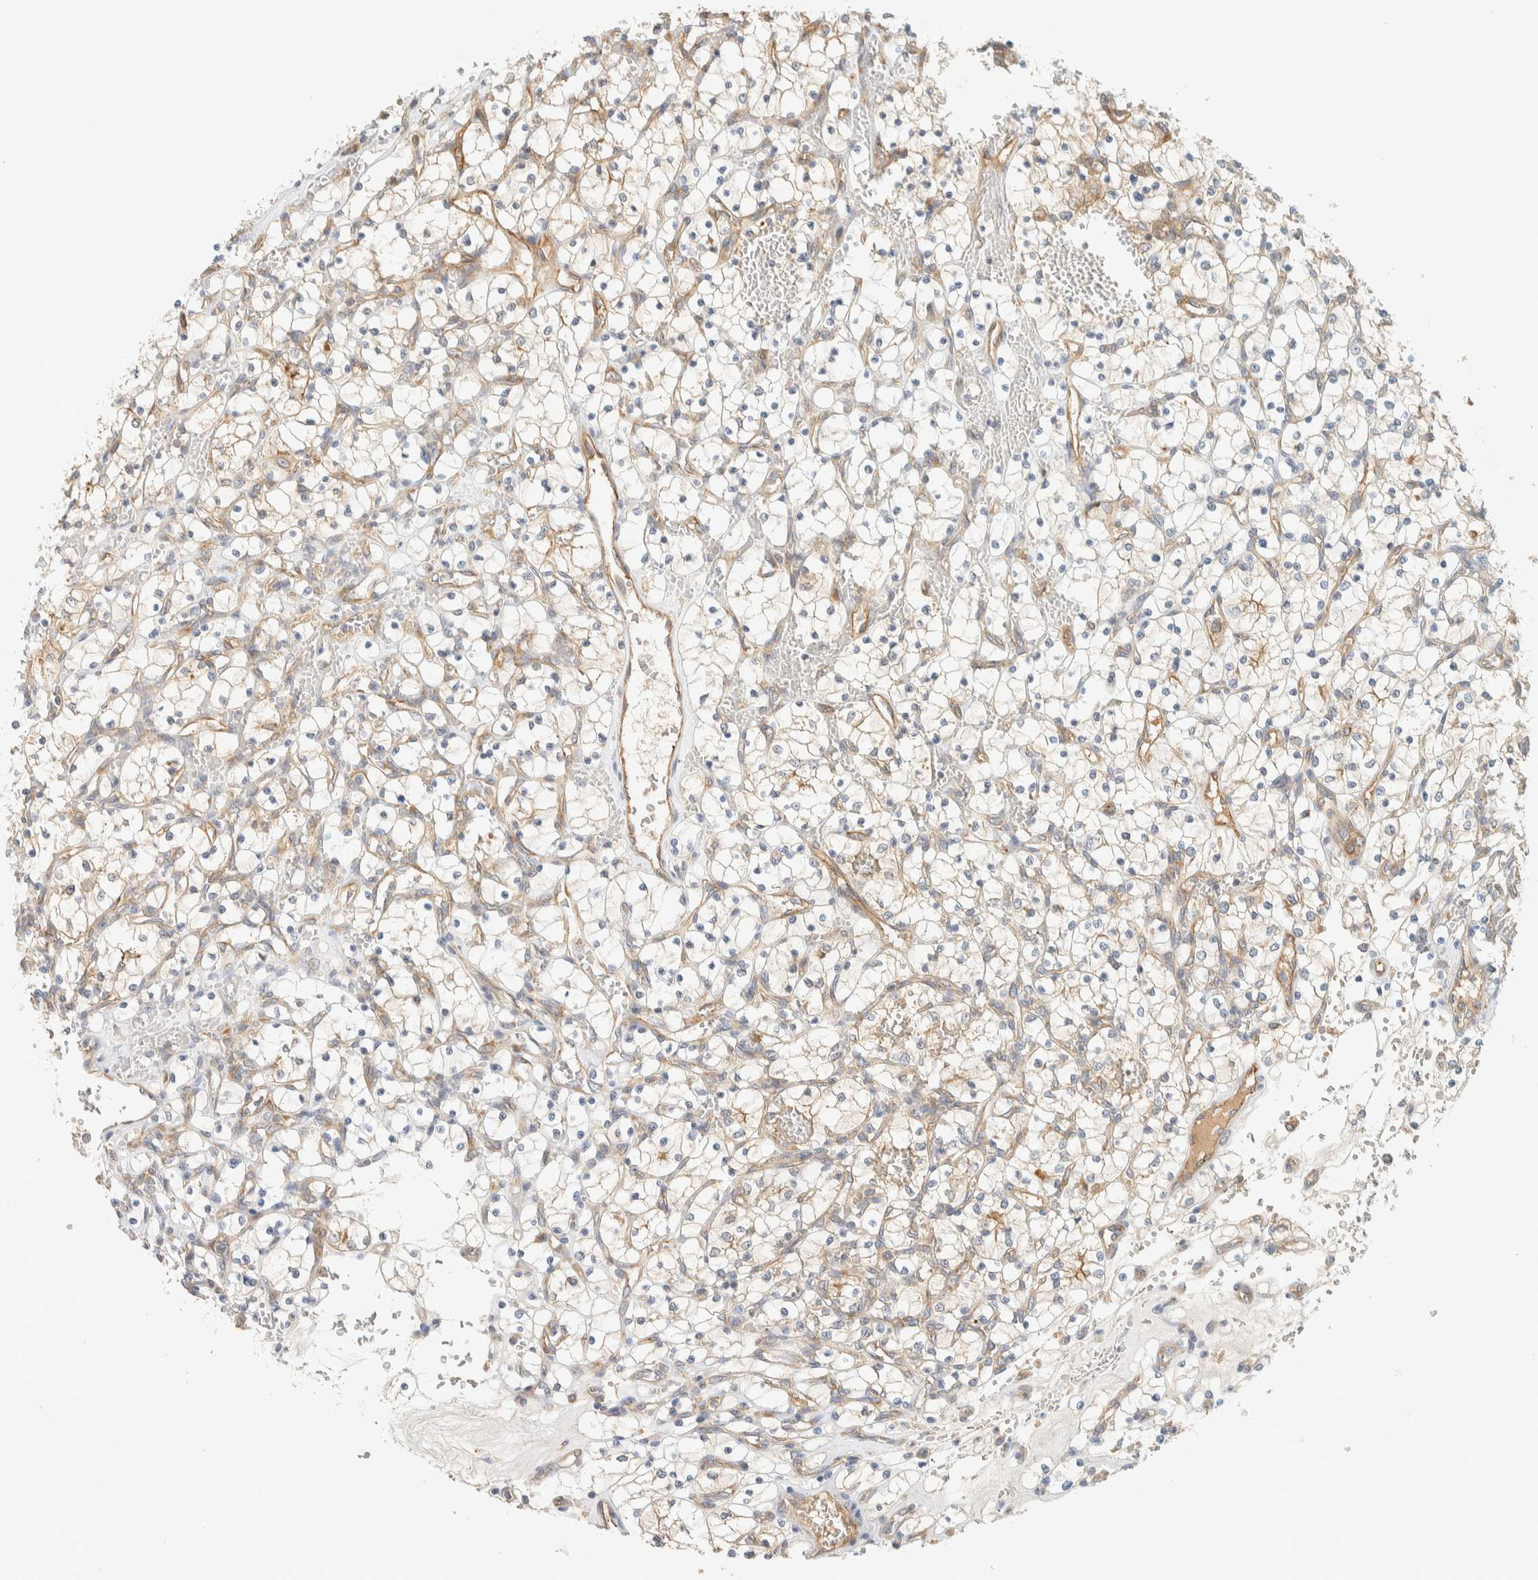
{"staining": {"intensity": "negative", "quantity": "none", "location": "none"}, "tissue": "renal cancer", "cell_type": "Tumor cells", "image_type": "cancer", "snomed": [{"axis": "morphology", "description": "Adenocarcinoma, NOS"}, {"axis": "topography", "description": "Kidney"}], "caption": "The image reveals no significant staining in tumor cells of renal adenocarcinoma.", "gene": "LIMA1", "patient": {"sex": "female", "age": 69}}